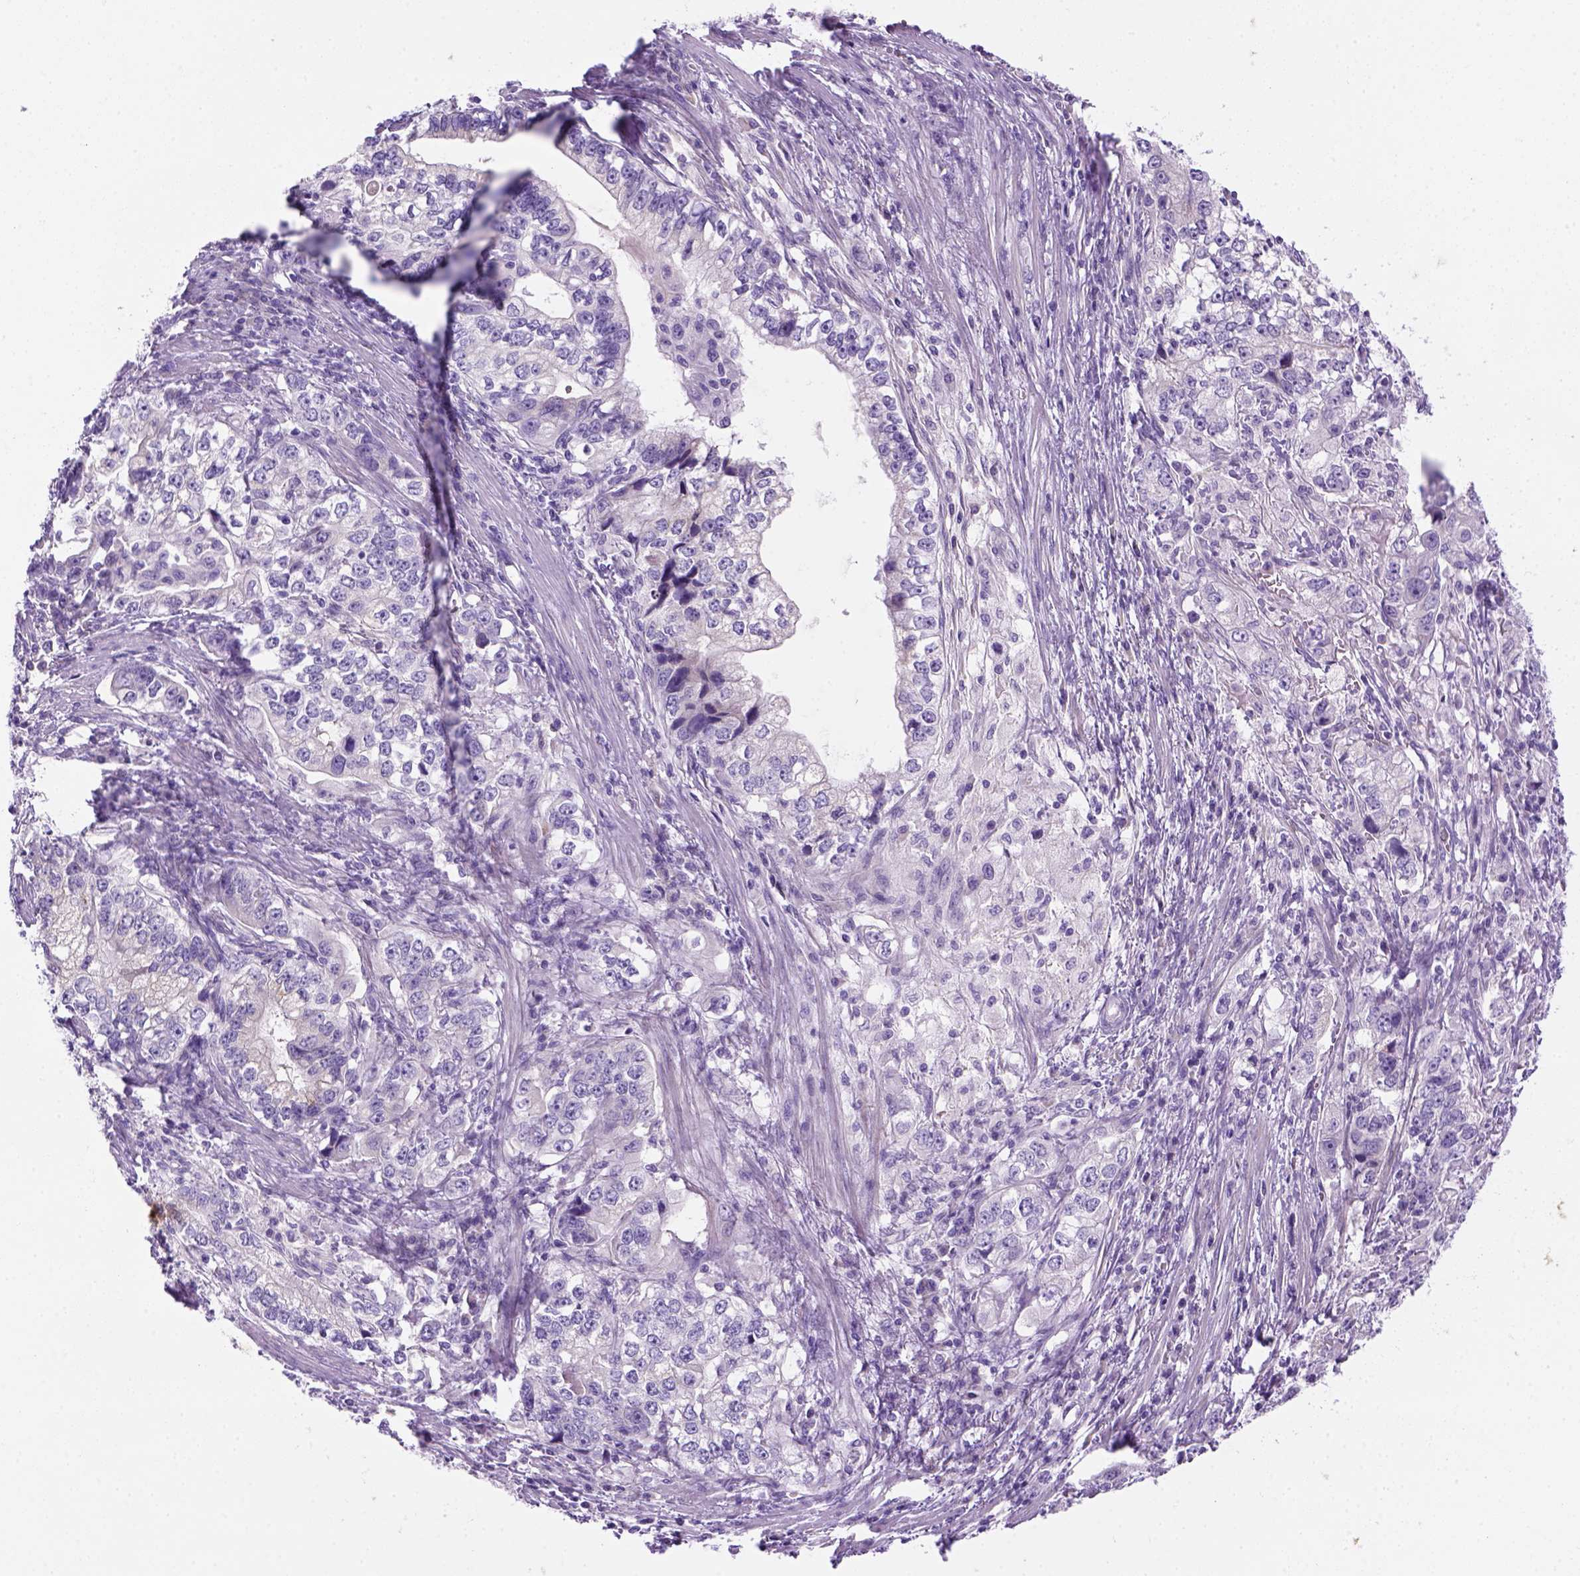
{"staining": {"intensity": "negative", "quantity": "none", "location": "none"}, "tissue": "stomach cancer", "cell_type": "Tumor cells", "image_type": "cancer", "snomed": [{"axis": "morphology", "description": "Adenocarcinoma, NOS"}, {"axis": "topography", "description": "Stomach, lower"}], "caption": "Tumor cells are negative for protein expression in human adenocarcinoma (stomach).", "gene": "DNAH11", "patient": {"sex": "female", "age": 72}}